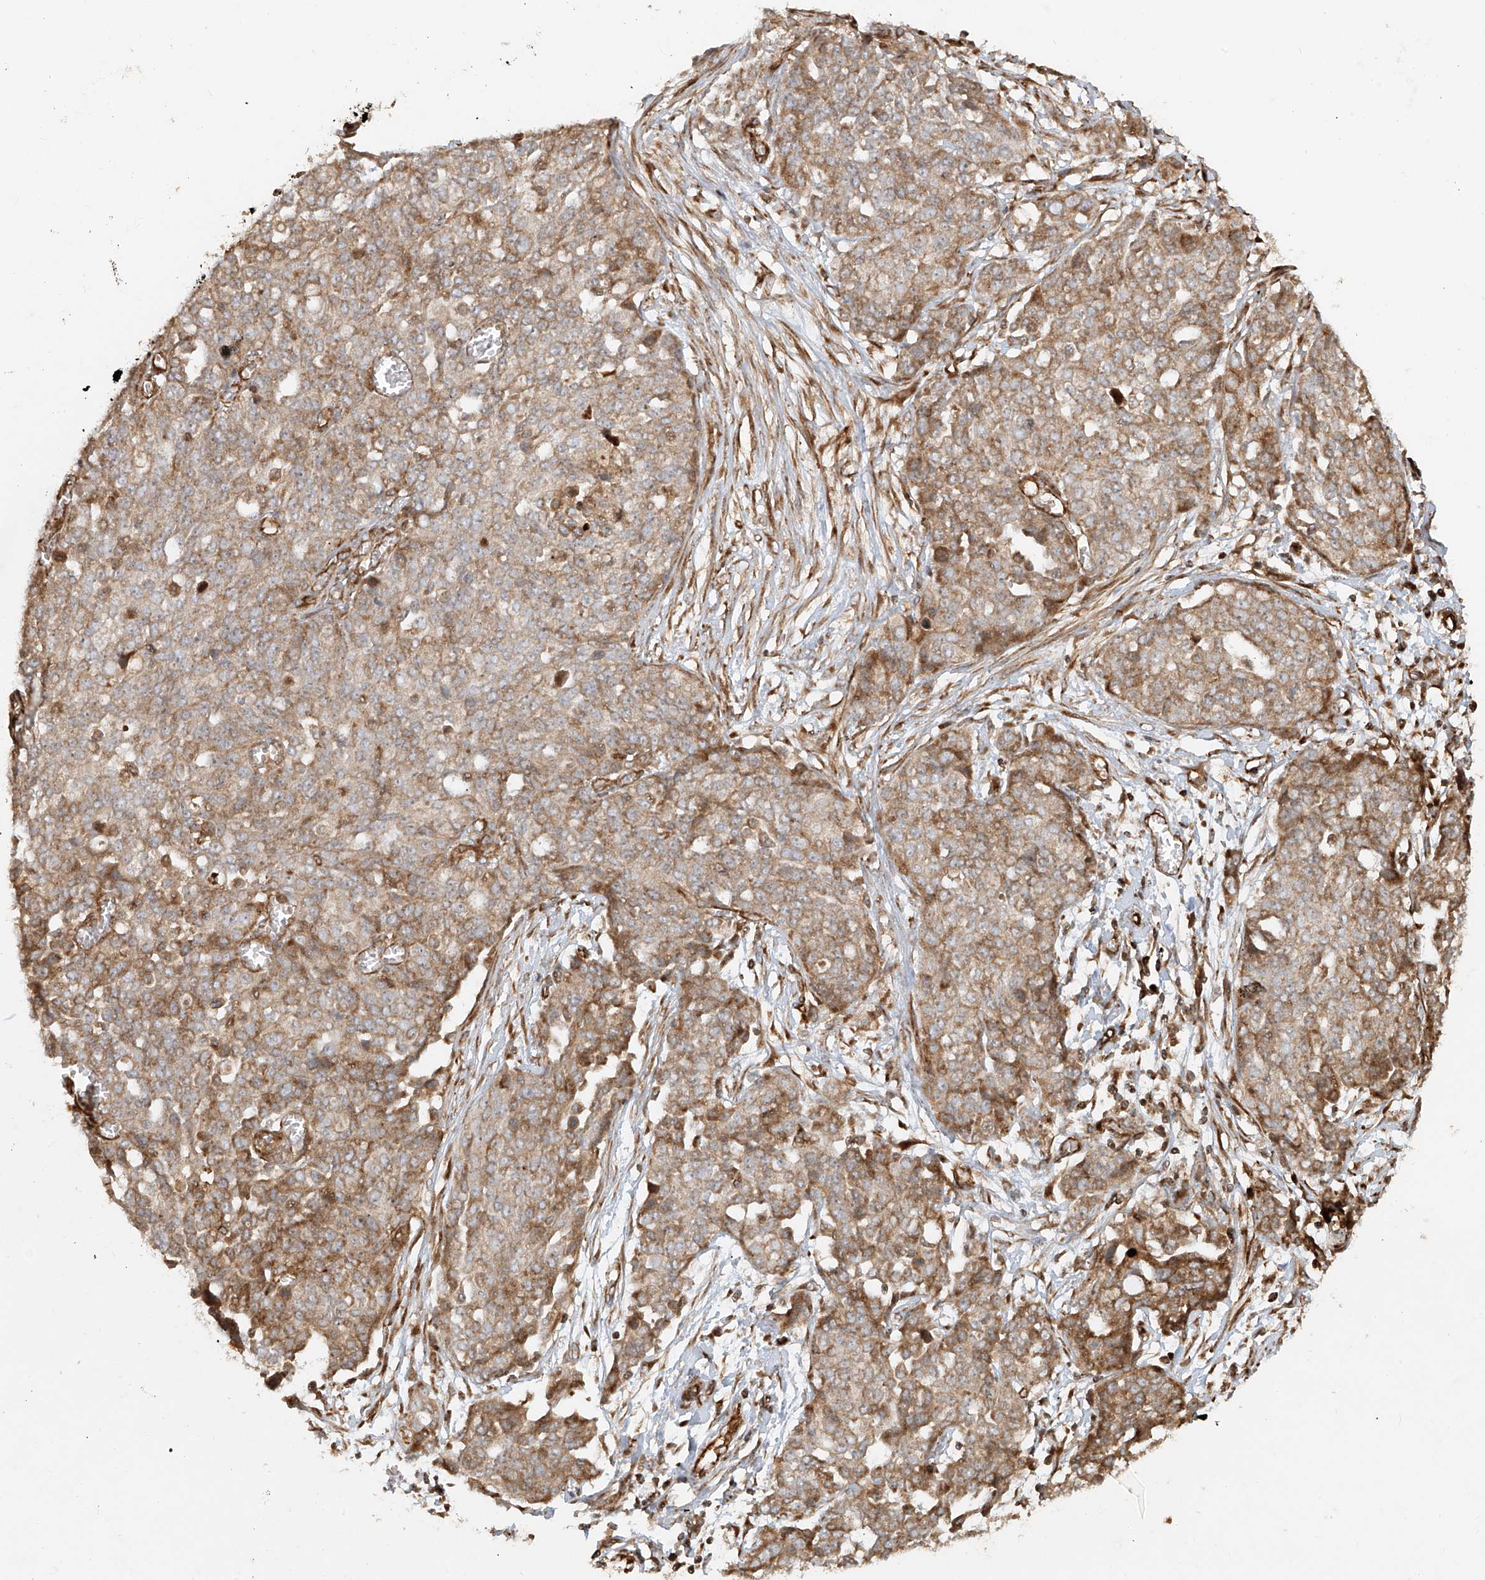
{"staining": {"intensity": "moderate", "quantity": ">75%", "location": "cytoplasmic/membranous"}, "tissue": "ovarian cancer", "cell_type": "Tumor cells", "image_type": "cancer", "snomed": [{"axis": "morphology", "description": "Cystadenocarcinoma, serous, NOS"}, {"axis": "topography", "description": "Soft tissue"}, {"axis": "topography", "description": "Ovary"}], "caption": "Protein positivity by immunohistochemistry (IHC) reveals moderate cytoplasmic/membranous staining in approximately >75% of tumor cells in ovarian serous cystadenocarcinoma.", "gene": "MIPEP", "patient": {"sex": "female", "age": 57}}